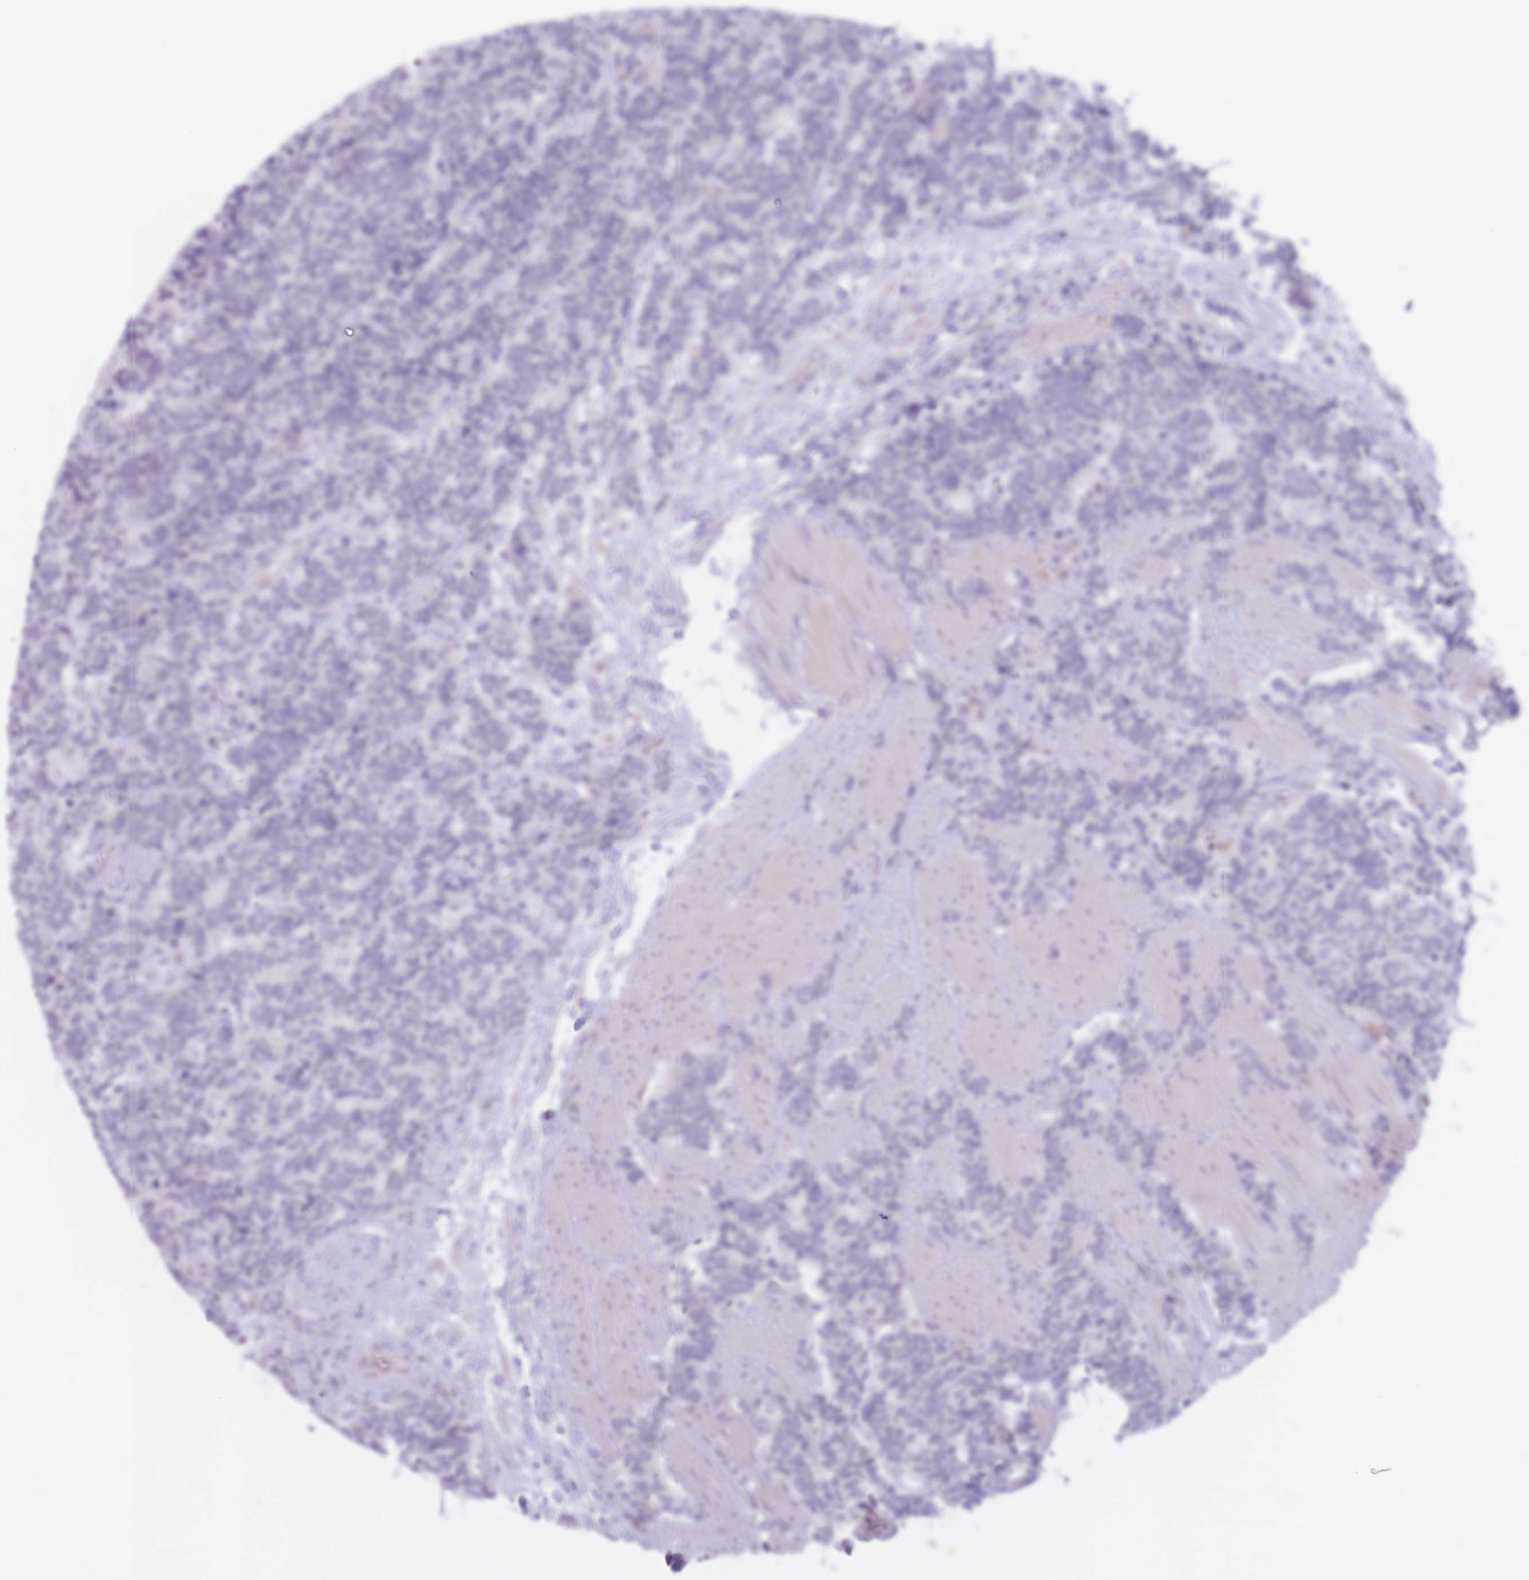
{"staining": {"intensity": "negative", "quantity": "none", "location": "none"}, "tissue": "carcinoid", "cell_type": "Tumor cells", "image_type": "cancer", "snomed": [{"axis": "morphology", "description": "Carcinoma, NOS"}, {"axis": "morphology", "description": "Carcinoid, malignant, NOS"}, {"axis": "topography", "description": "Prostate"}], "caption": "Protein analysis of malignant carcinoid displays no significant positivity in tumor cells.", "gene": "ARPIN", "patient": {"sex": "male", "age": 57}}